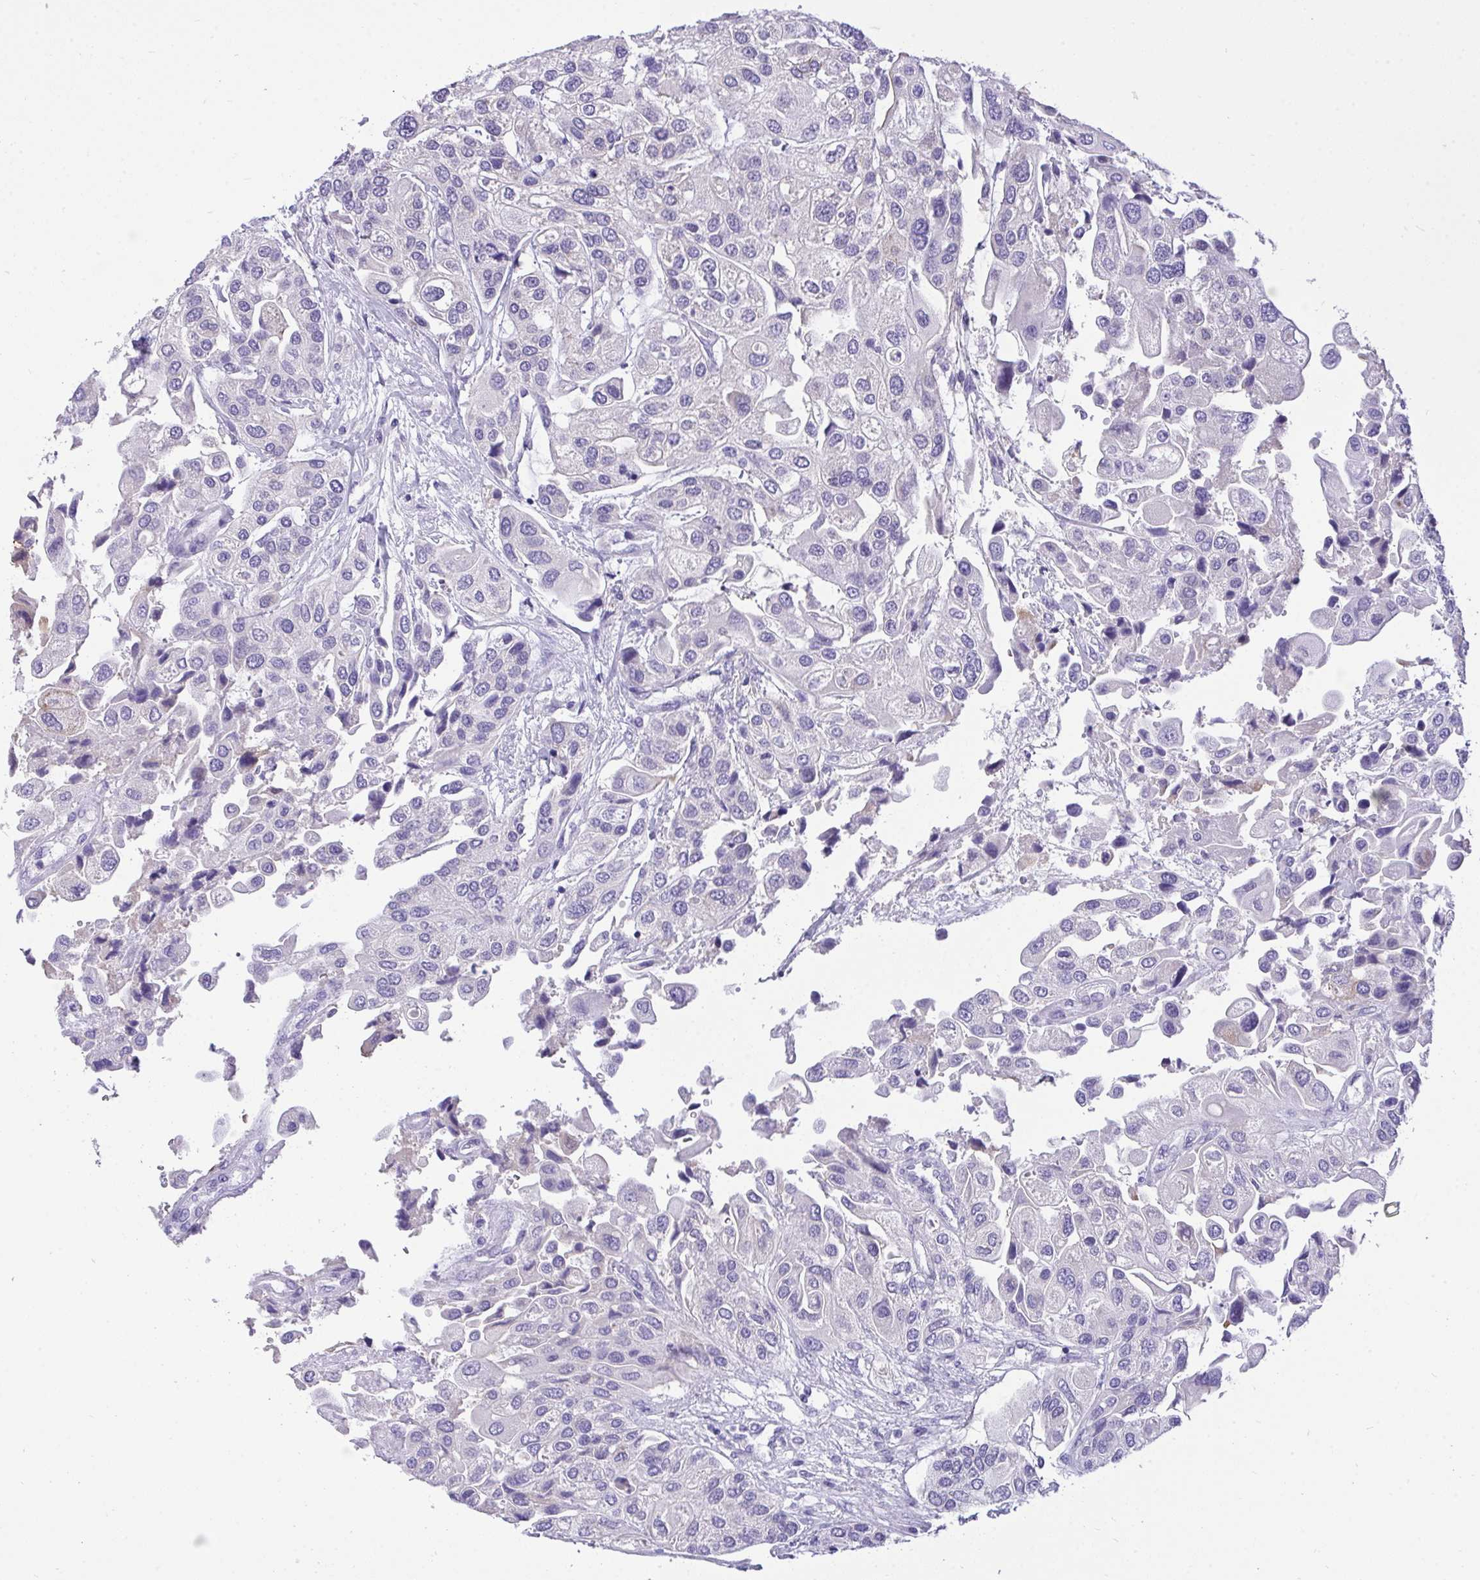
{"staining": {"intensity": "negative", "quantity": "none", "location": "none"}, "tissue": "urothelial cancer", "cell_type": "Tumor cells", "image_type": "cancer", "snomed": [{"axis": "morphology", "description": "Urothelial carcinoma, High grade"}, {"axis": "topography", "description": "Urinary bladder"}], "caption": "A photomicrograph of human urothelial carcinoma (high-grade) is negative for staining in tumor cells.", "gene": "VGLL3", "patient": {"sex": "female", "age": 64}}